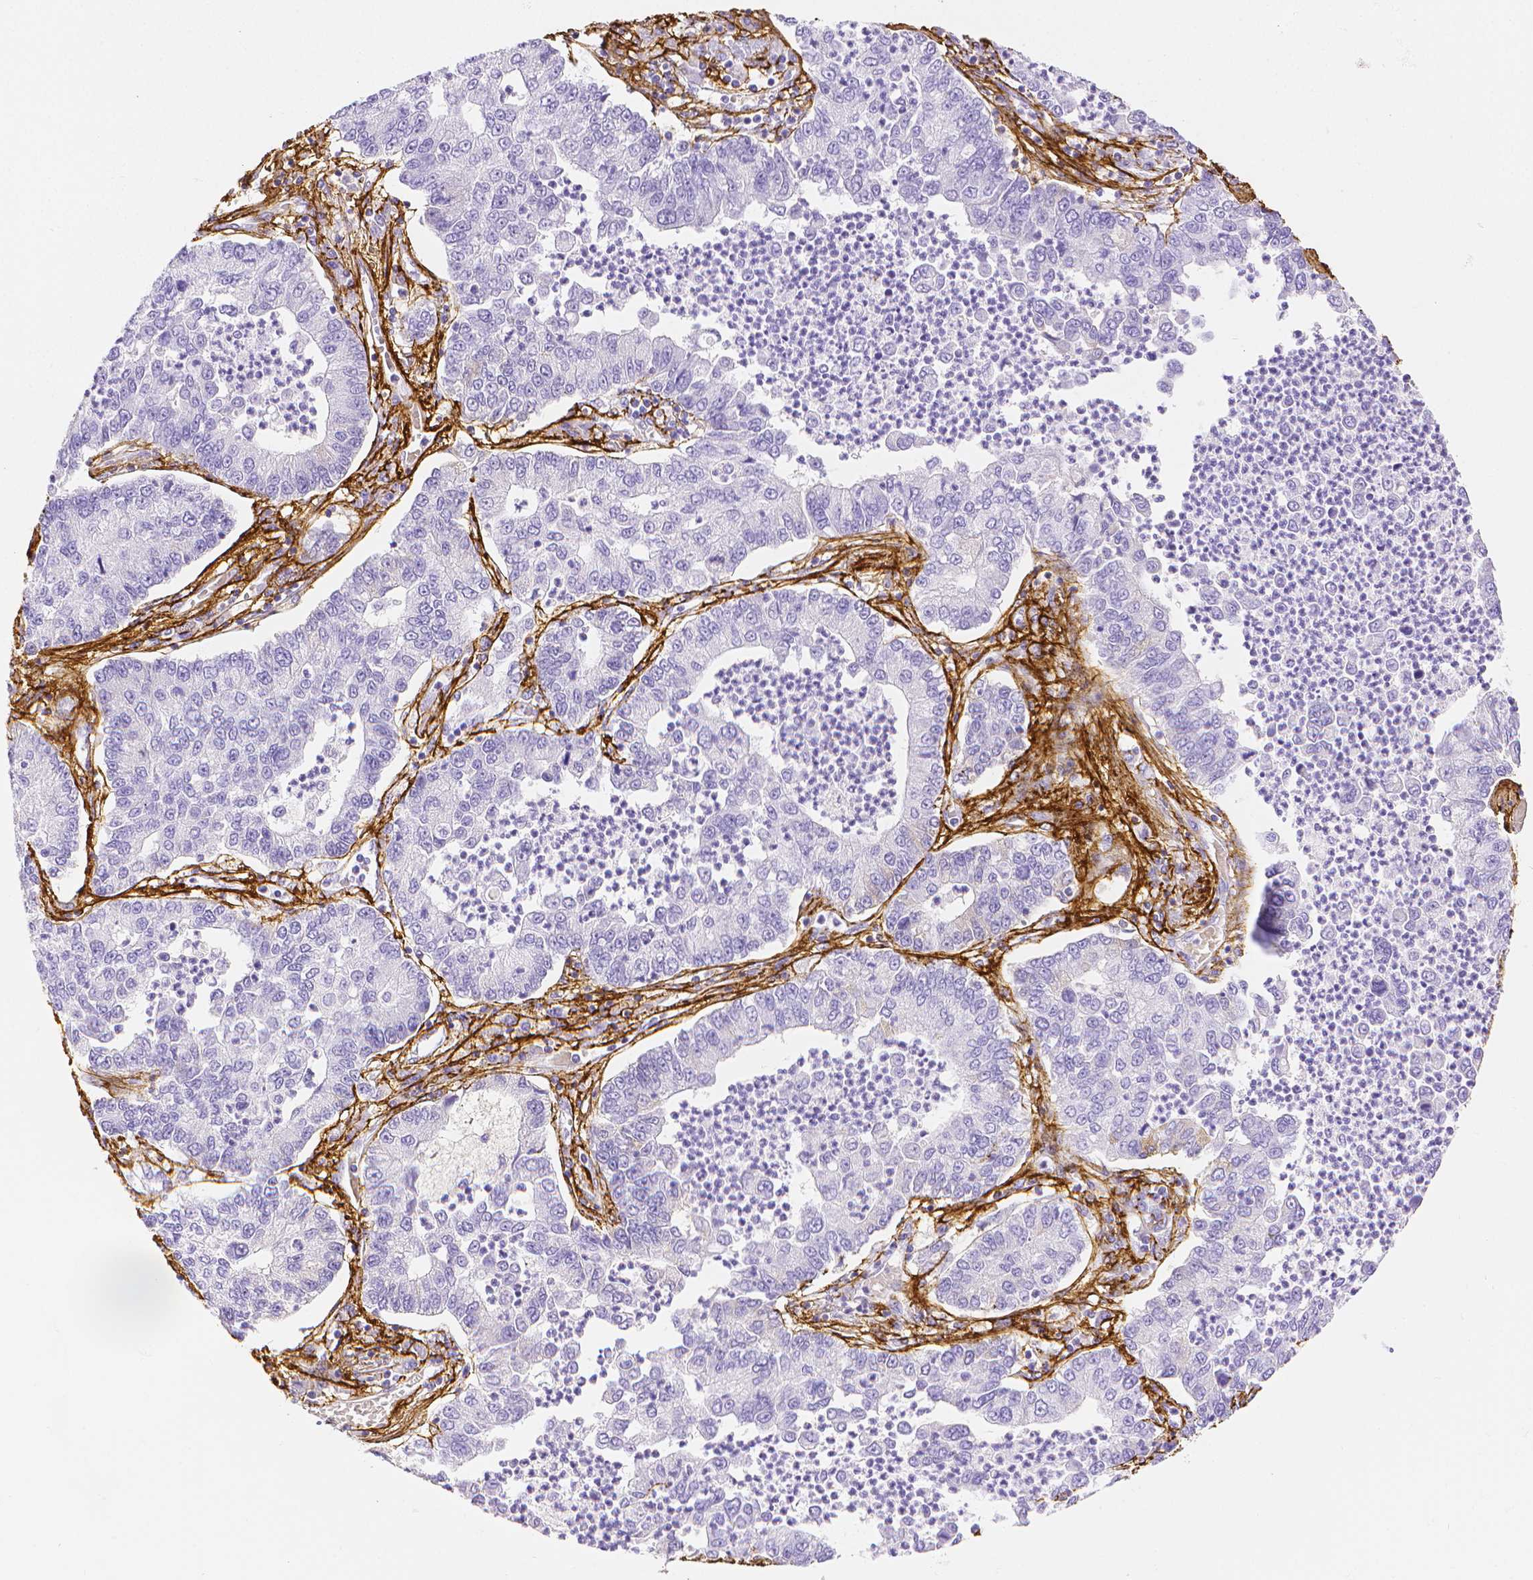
{"staining": {"intensity": "negative", "quantity": "none", "location": "none"}, "tissue": "lung cancer", "cell_type": "Tumor cells", "image_type": "cancer", "snomed": [{"axis": "morphology", "description": "Adenocarcinoma, NOS"}, {"axis": "topography", "description": "Lung"}], "caption": "Immunohistochemistry (IHC) image of neoplastic tissue: adenocarcinoma (lung) stained with DAB (3,3'-diaminobenzidine) exhibits no significant protein positivity in tumor cells.", "gene": "FBN1", "patient": {"sex": "female", "age": 57}}